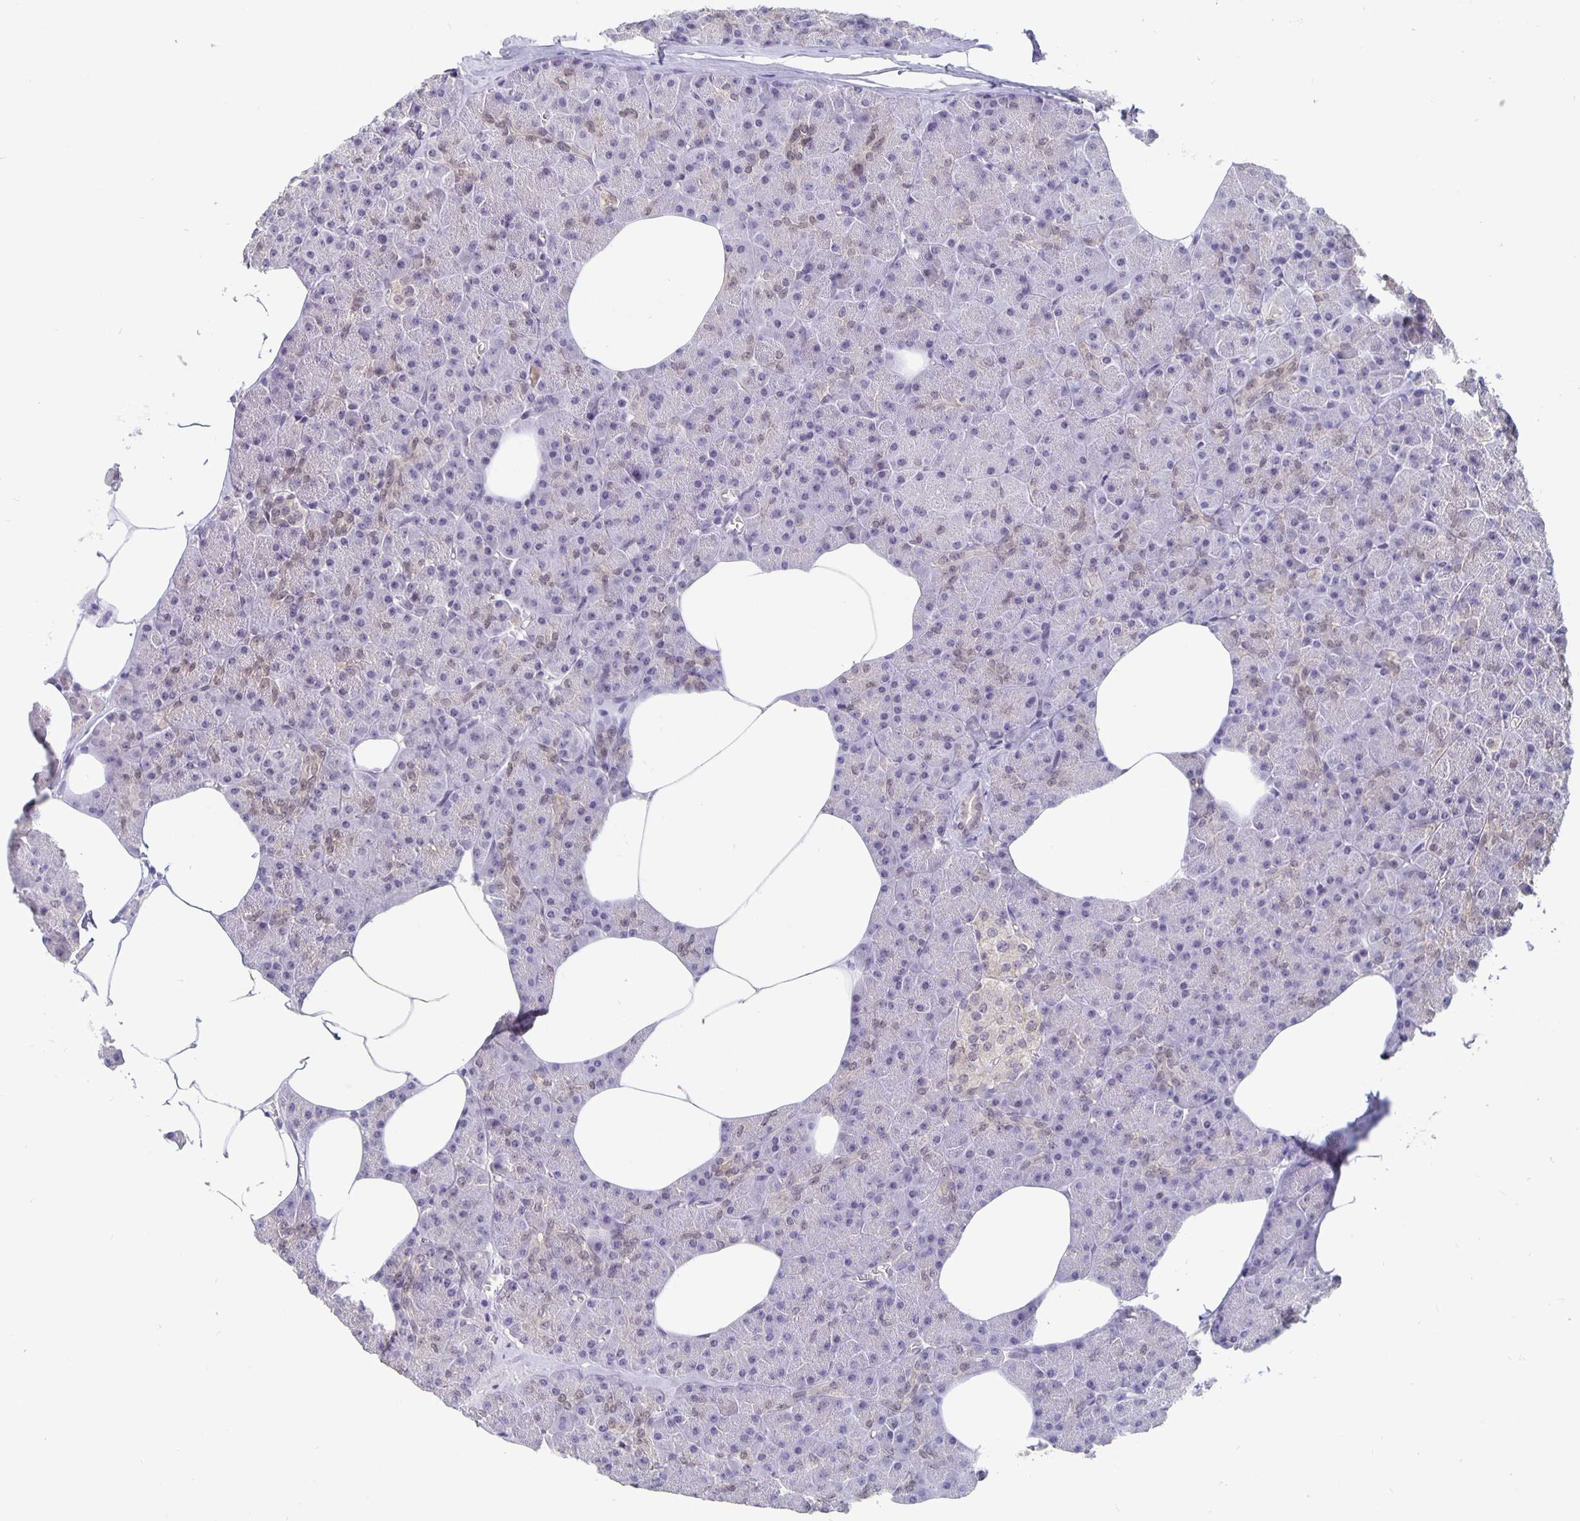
{"staining": {"intensity": "weak", "quantity": "<25%", "location": "nuclear"}, "tissue": "pancreas", "cell_type": "Exocrine glandular cells", "image_type": "normal", "snomed": [{"axis": "morphology", "description": "Normal tissue, NOS"}, {"axis": "topography", "description": "Pancreas"}], "caption": "The micrograph demonstrates no significant staining in exocrine glandular cells of pancreas. Brightfield microscopy of immunohistochemistry (IHC) stained with DAB (3,3'-diaminobenzidine) (brown) and hematoxylin (blue), captured at high magnification.", "gene": "ZNF691", "patient": {"sex": "female", "age": 45}}